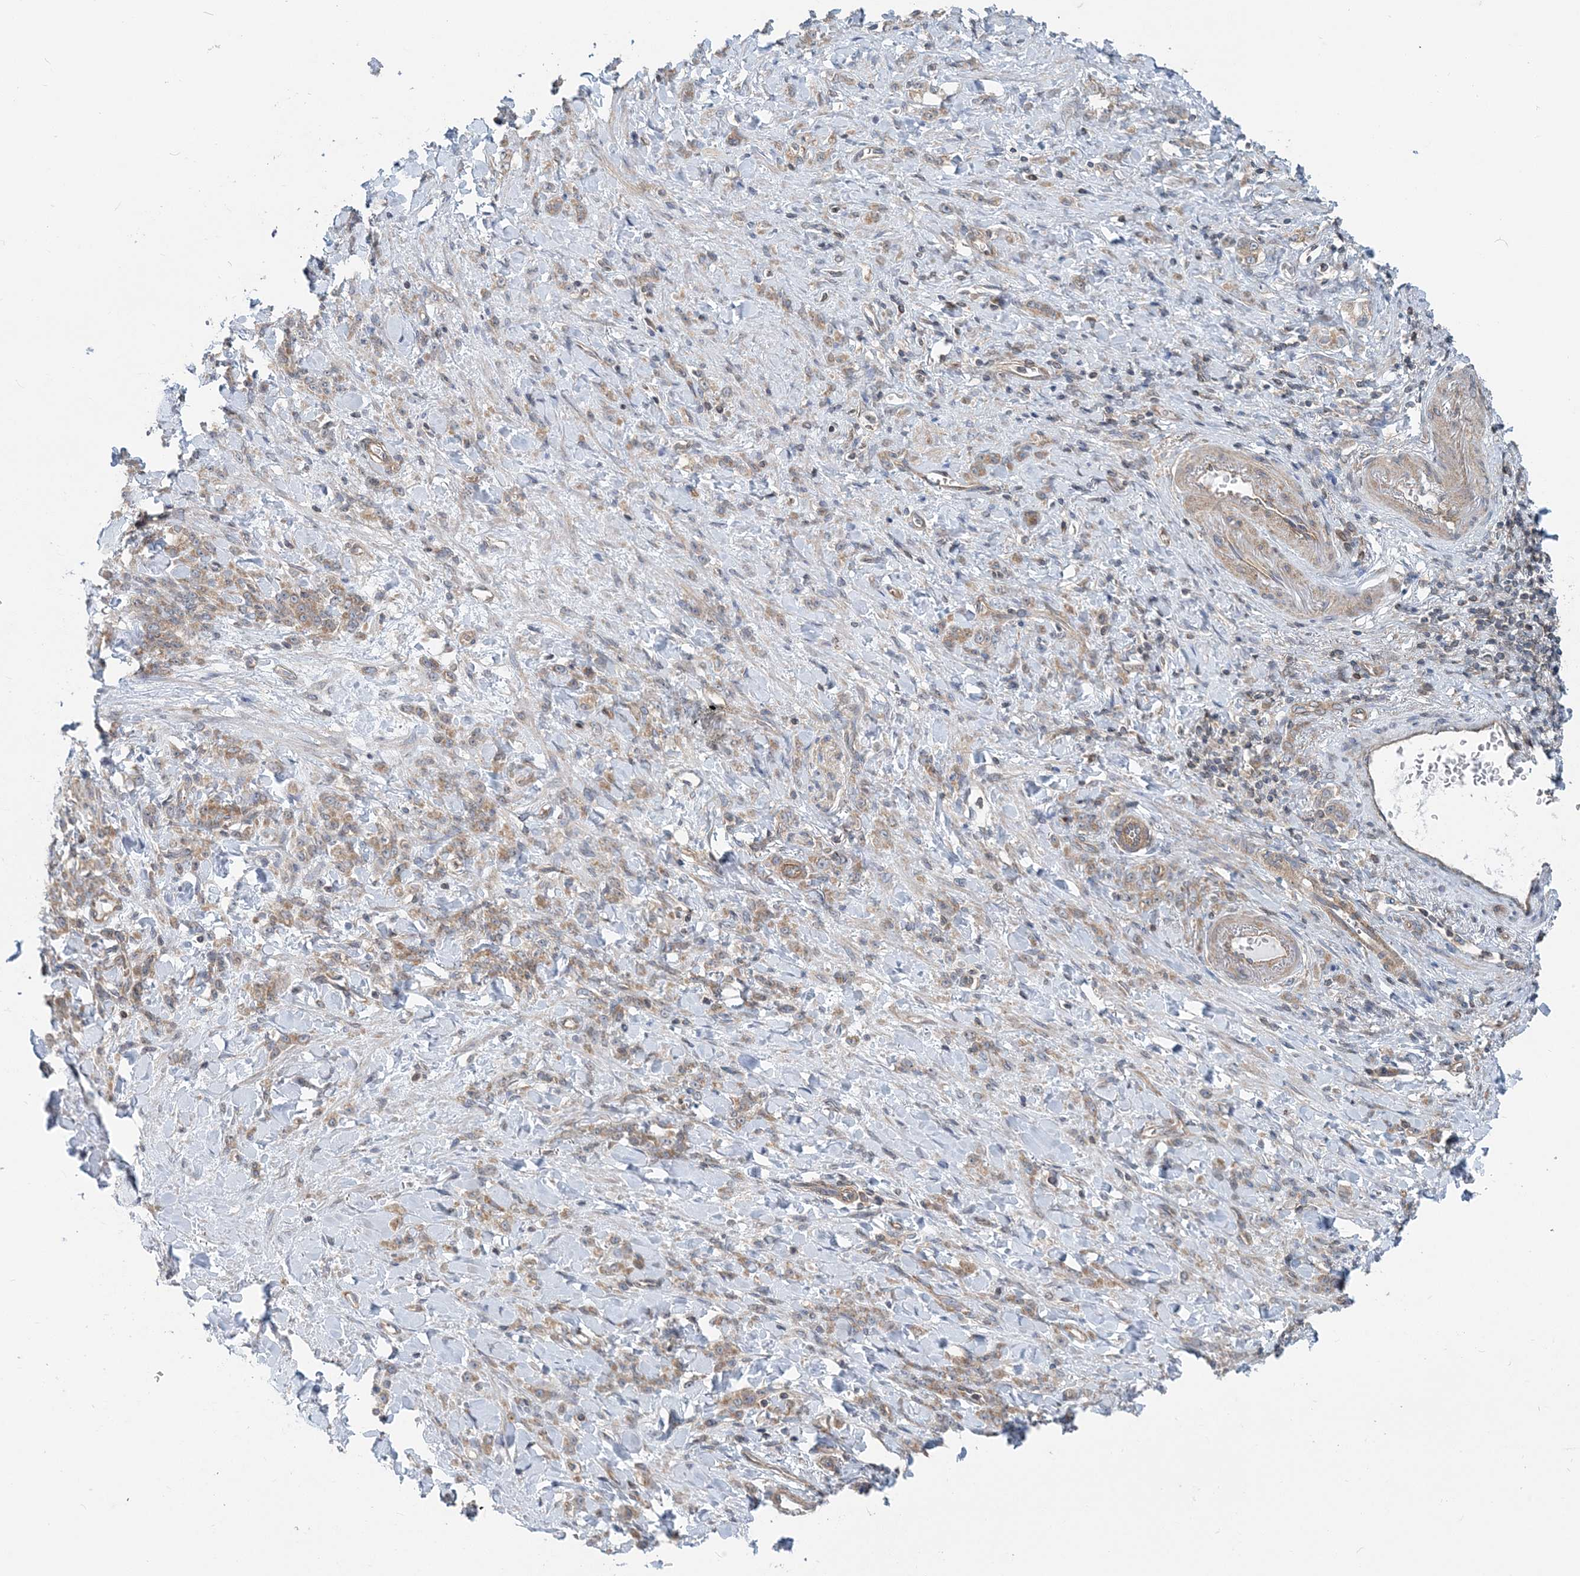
{"staining": {"intensity": "moderate", "quantity": ">75%", "location": "cytoplasmic/membranous"}, "tissue": "stomach cancer", "cell_type": "Tumor cells", "image_type": "cancer", "snomed": [{"axis": "morphology", "description": "Normal tissue, NOS"}, {"axis": "morphology", "description": "Adenocarcinoma, NOS"}, {"axis": "topography", "description": "Stomach"}], "caption": "The image exhibits staining of adenocarcinoma (stomach), revealing moderate cytoplasmic/membranous protein staining (brown color) within tumor cells.", "gene": "MOB4", "patient": {"sex": "male", "age": 82}}